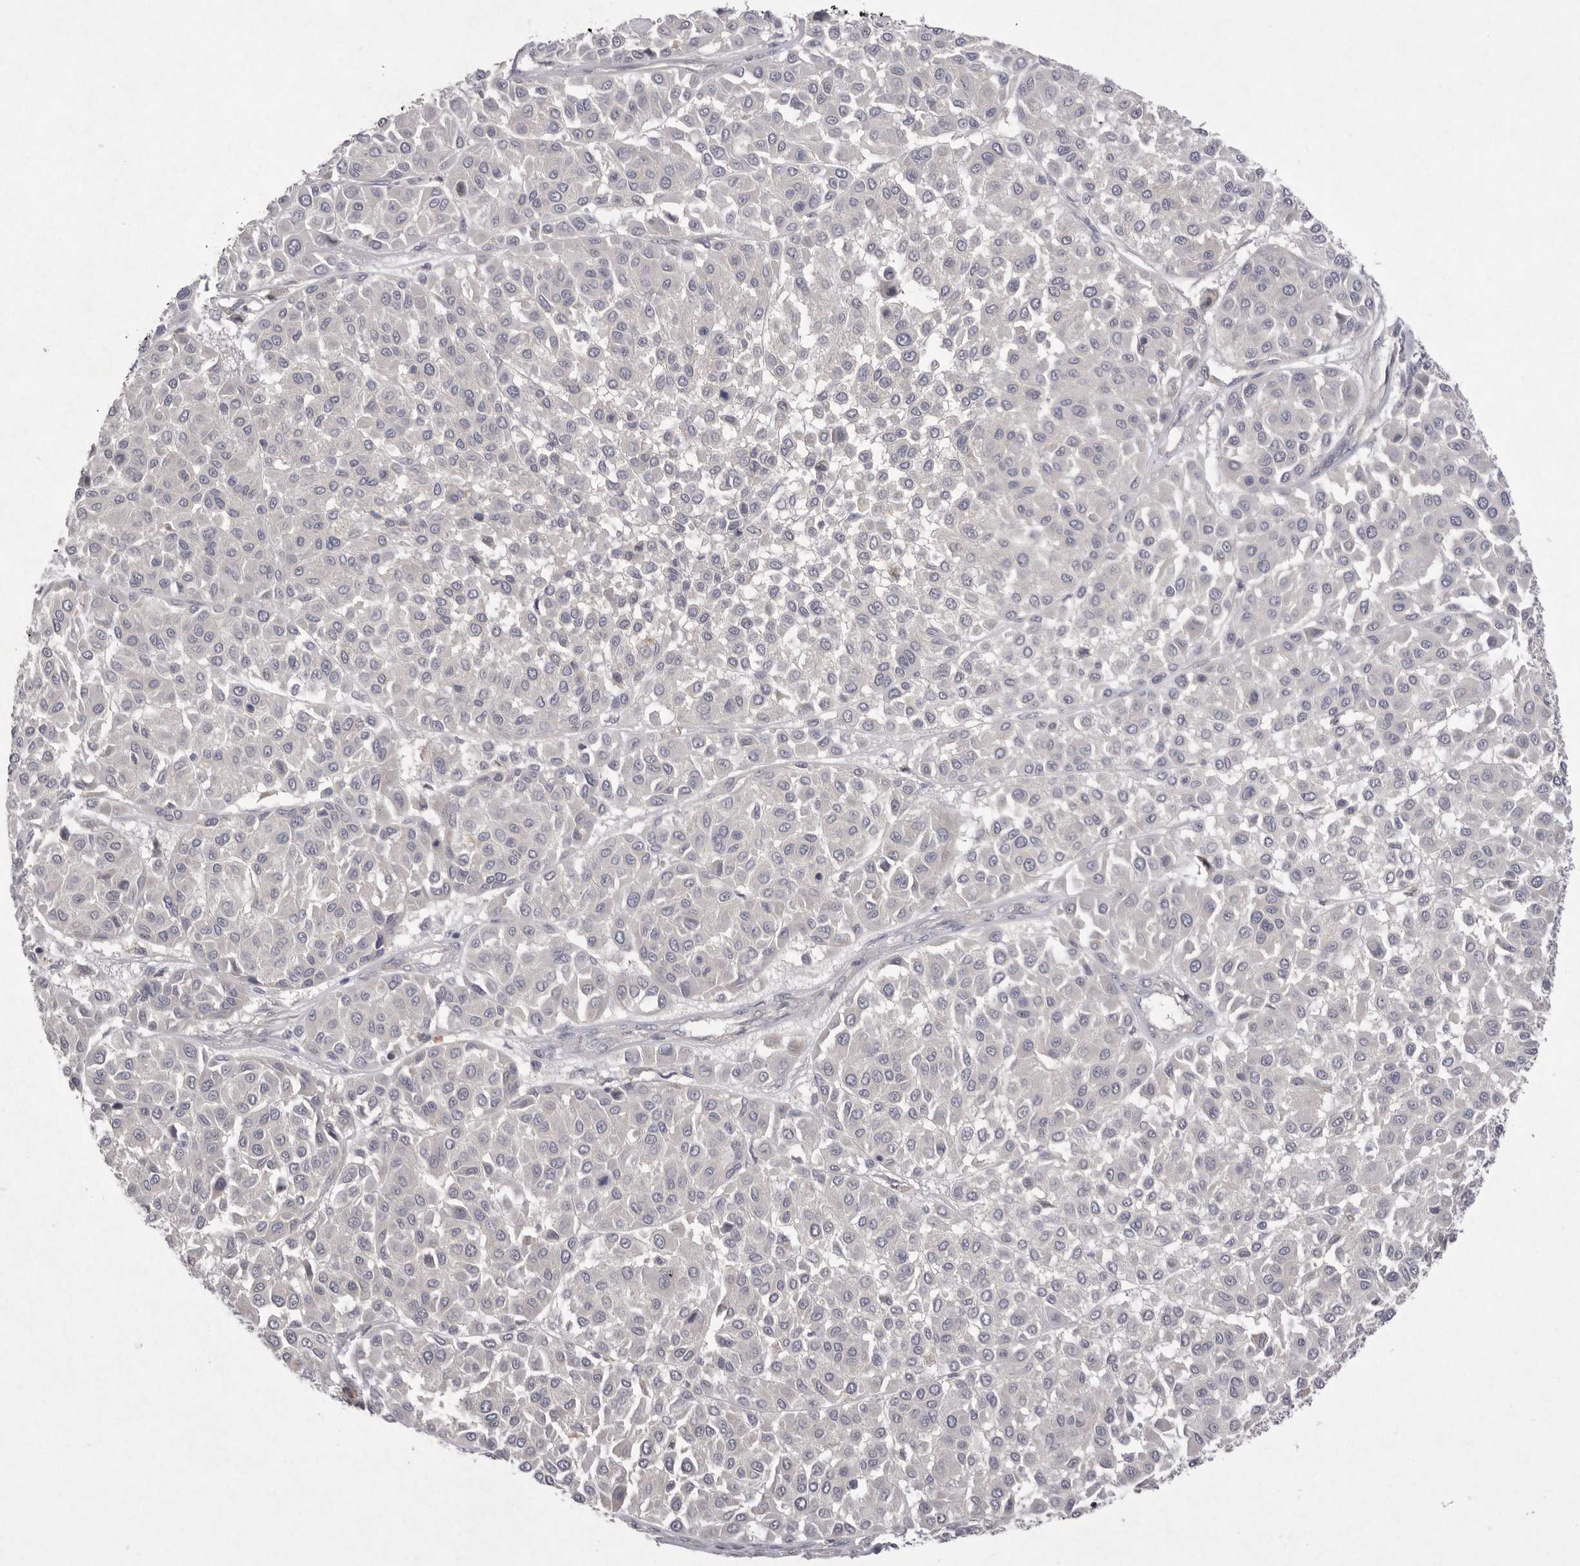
{"staining": {"intensity": "negative", "quantity": "none", "location": "none"}, "tissue": "melanoma", "cell_type": "Tumor cells", "image_type": "cancer", "snomed": [{"axis": "morphology", "description": "Malignant melanoma, Metastatic site"}, {"axis": "topography", "description": "Soft tissue"}], "caption": "DAB immunohistochemical staining of malignant melanoma (metastatic site) demonstrates no significant staining in tumor cells.", "gene": "VANGL2", "patient": {"sex": "male", "age": 41}}